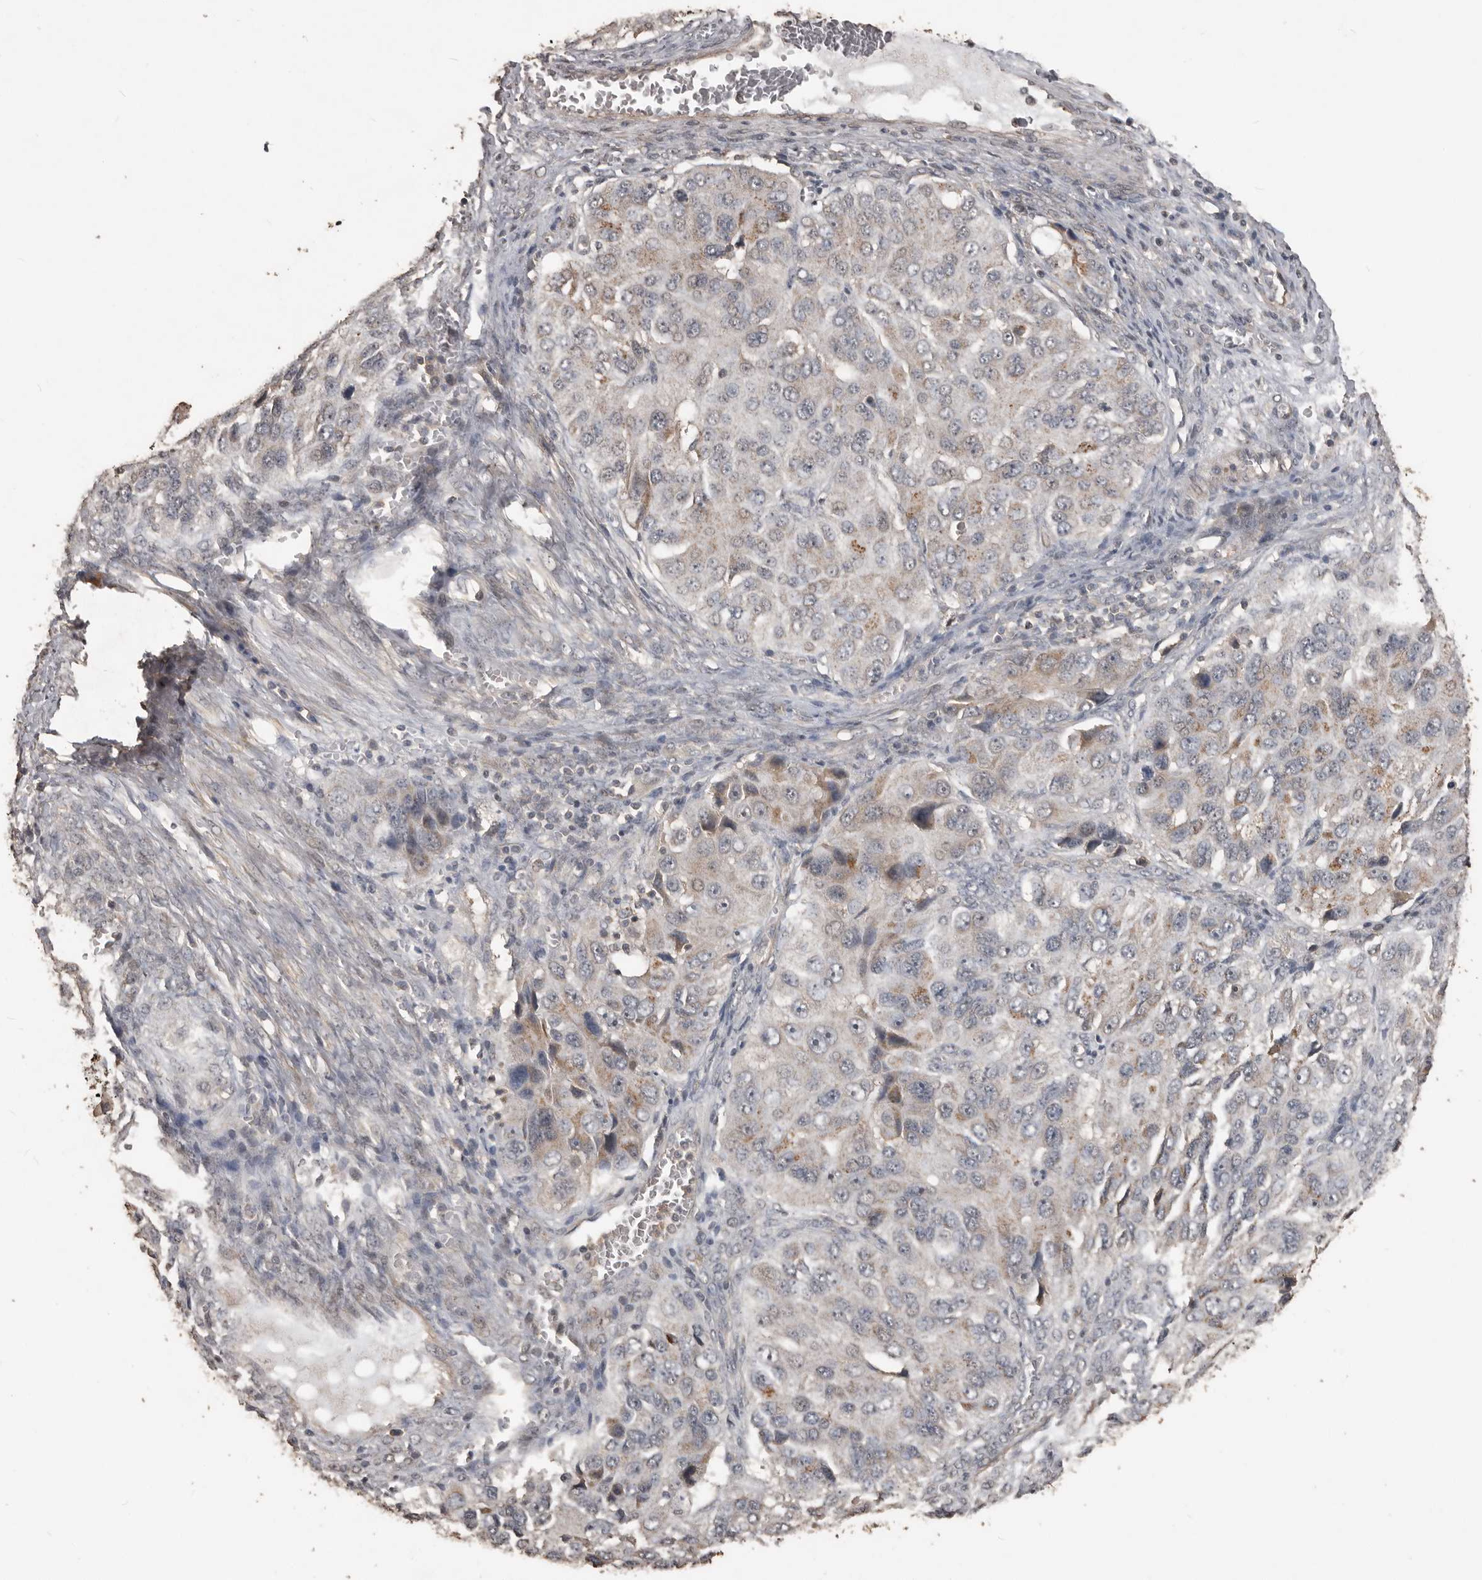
{"staining": {"intensity": "weak", "quantity": "<25%", "location": "cytoplasmic/membranous"}, "tissue": "ovarian cancer", "cell_type": "Tumor cells", "image_type": "cancer", "snomed": [{"axis": "morphology", "description": "Carcinoma, endometroid"}, {"axis": "topography", "description": "Ovary"}], "caption": "This is a histopathology image of immunohistochemistry (IHC) staining of ovarian cancer, which shows no positivity in tumor cells.", "gene": "BAMBI", "patient": {"sex": "female", "age": 51}}